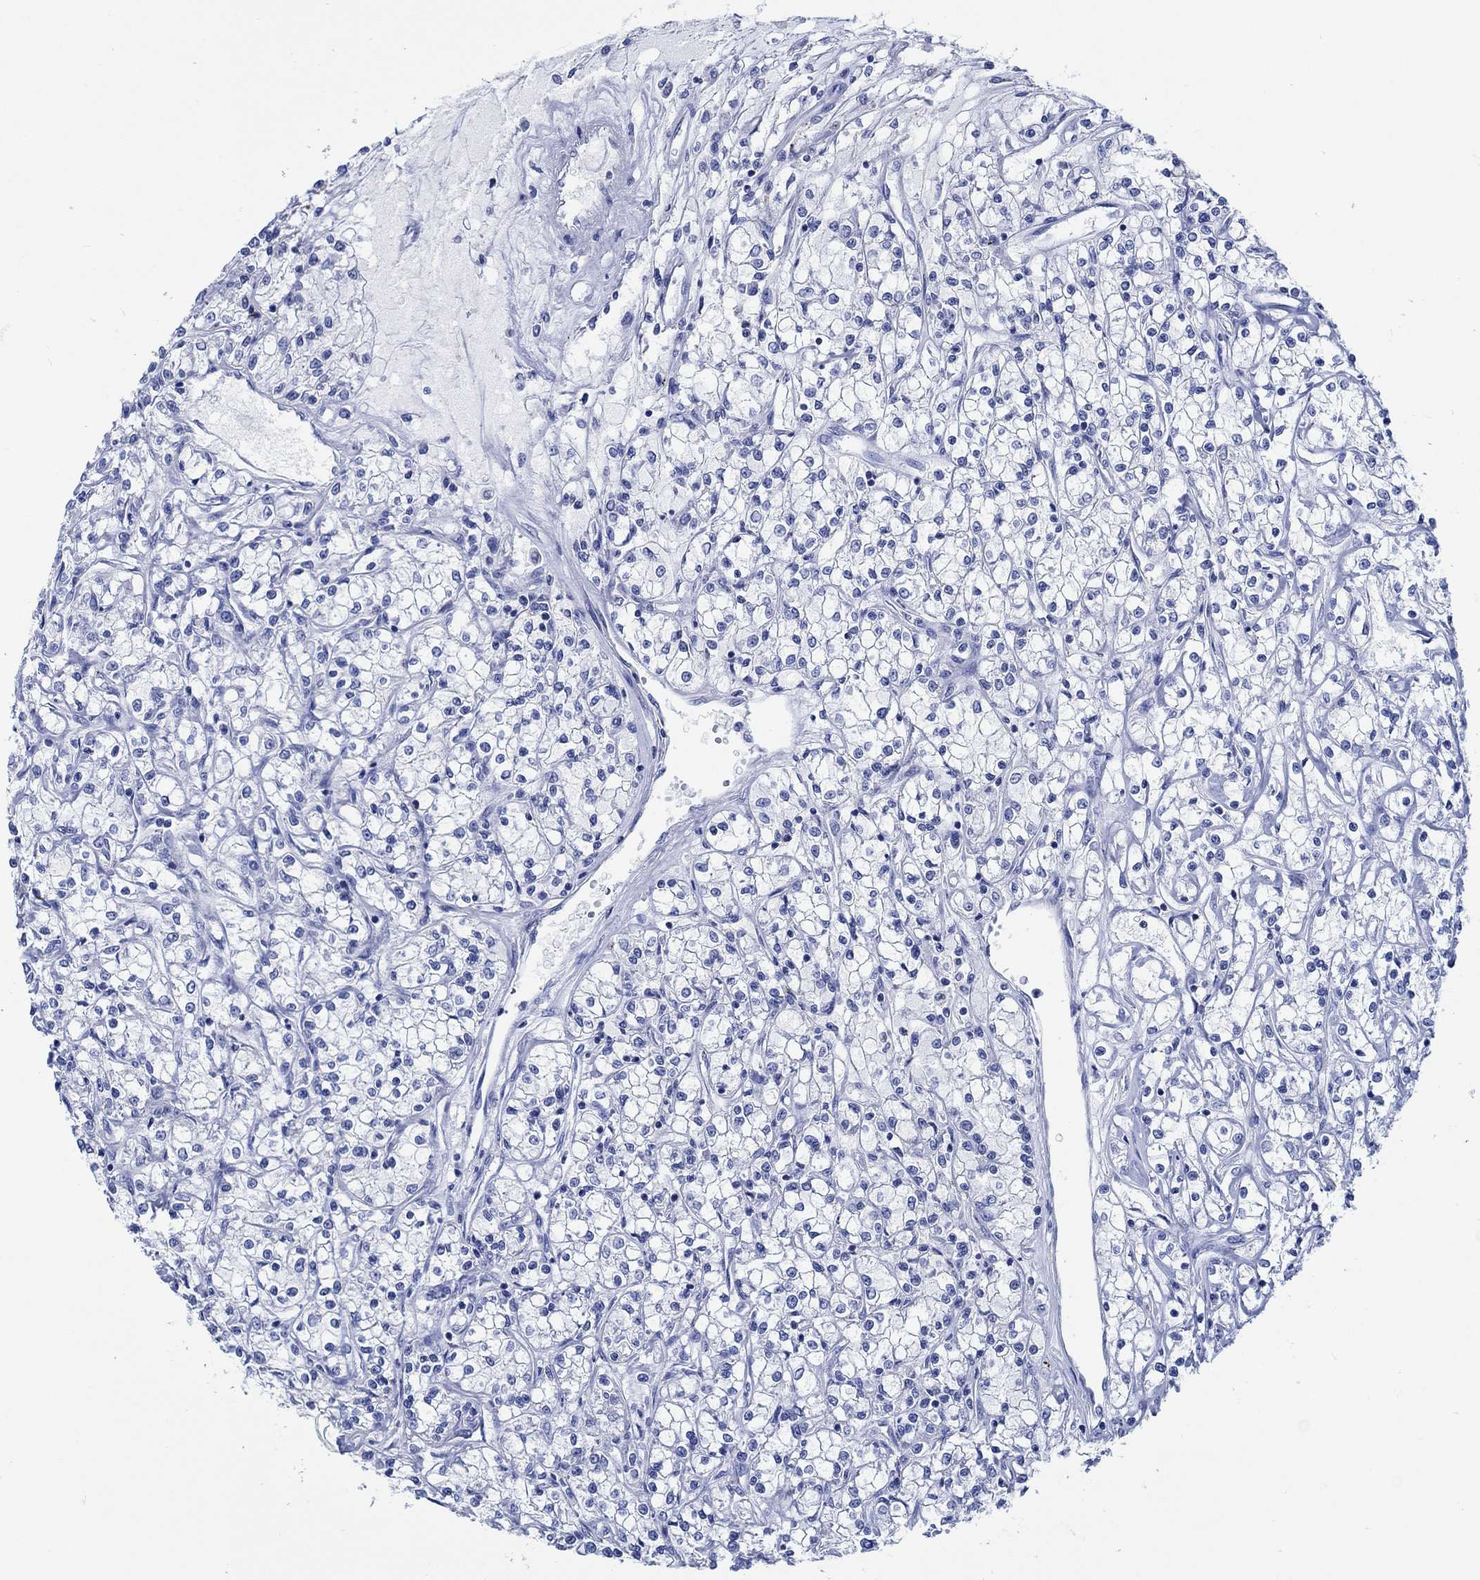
{"staining": {"intensity": "negative", "quantity": "none", "location": "none"}, "tissue": "renal cancer", "cell_type": "Tumor cells", "image_type": "cancer", "snomed": [{"axis": "morphology", "description": "Adenocarcinoma, NOS"}, {"axis": "topography", "description": "Kidney"}], "caption": "Tumor cells are negative for brown protein staining in renal cancer.", "gene": "PTPRN2", "patient": {"sex": "female", "age": 59}}